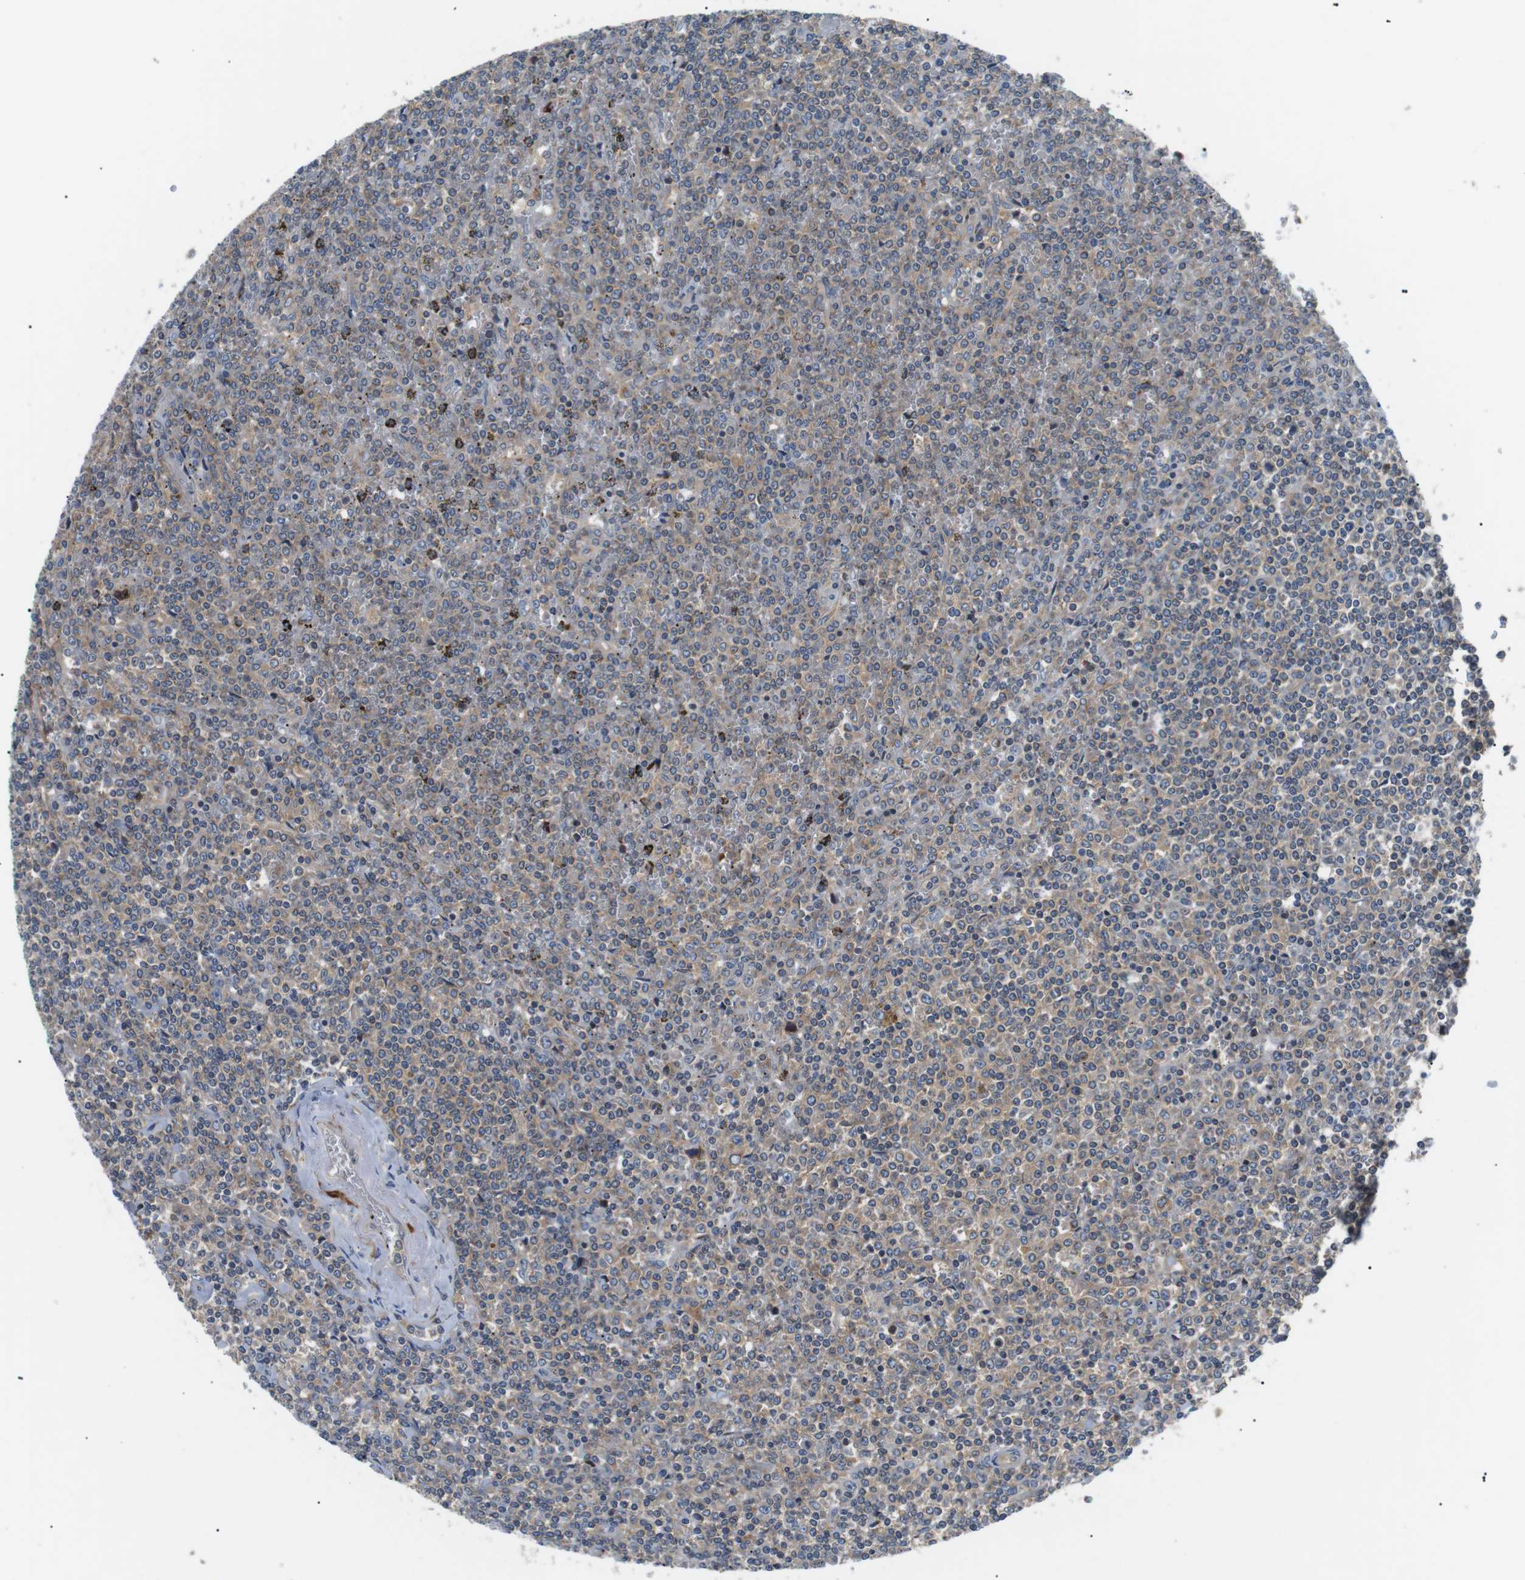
{"staining": {"intensity": "weak", "quantity": ">75%", "location": "cytoplasmic/membranous"}, "tissue": "lymphoma", "cell_type": "Tumor cells", "image_type": "cancer", "snomed": [{"axis": "morphology", "description": "Malignant lymphoma, non-Hodgkin's type, Low grade"}, {"axis": "topography", "description": "Spleen"}], "caption": "A brown stain highlights weak cytoplasmic/membranous positivity of a protein in human lymphoma tumor cells.", "gene": "DIPK1A", "patient": {"sex": "female", "age": 19}}